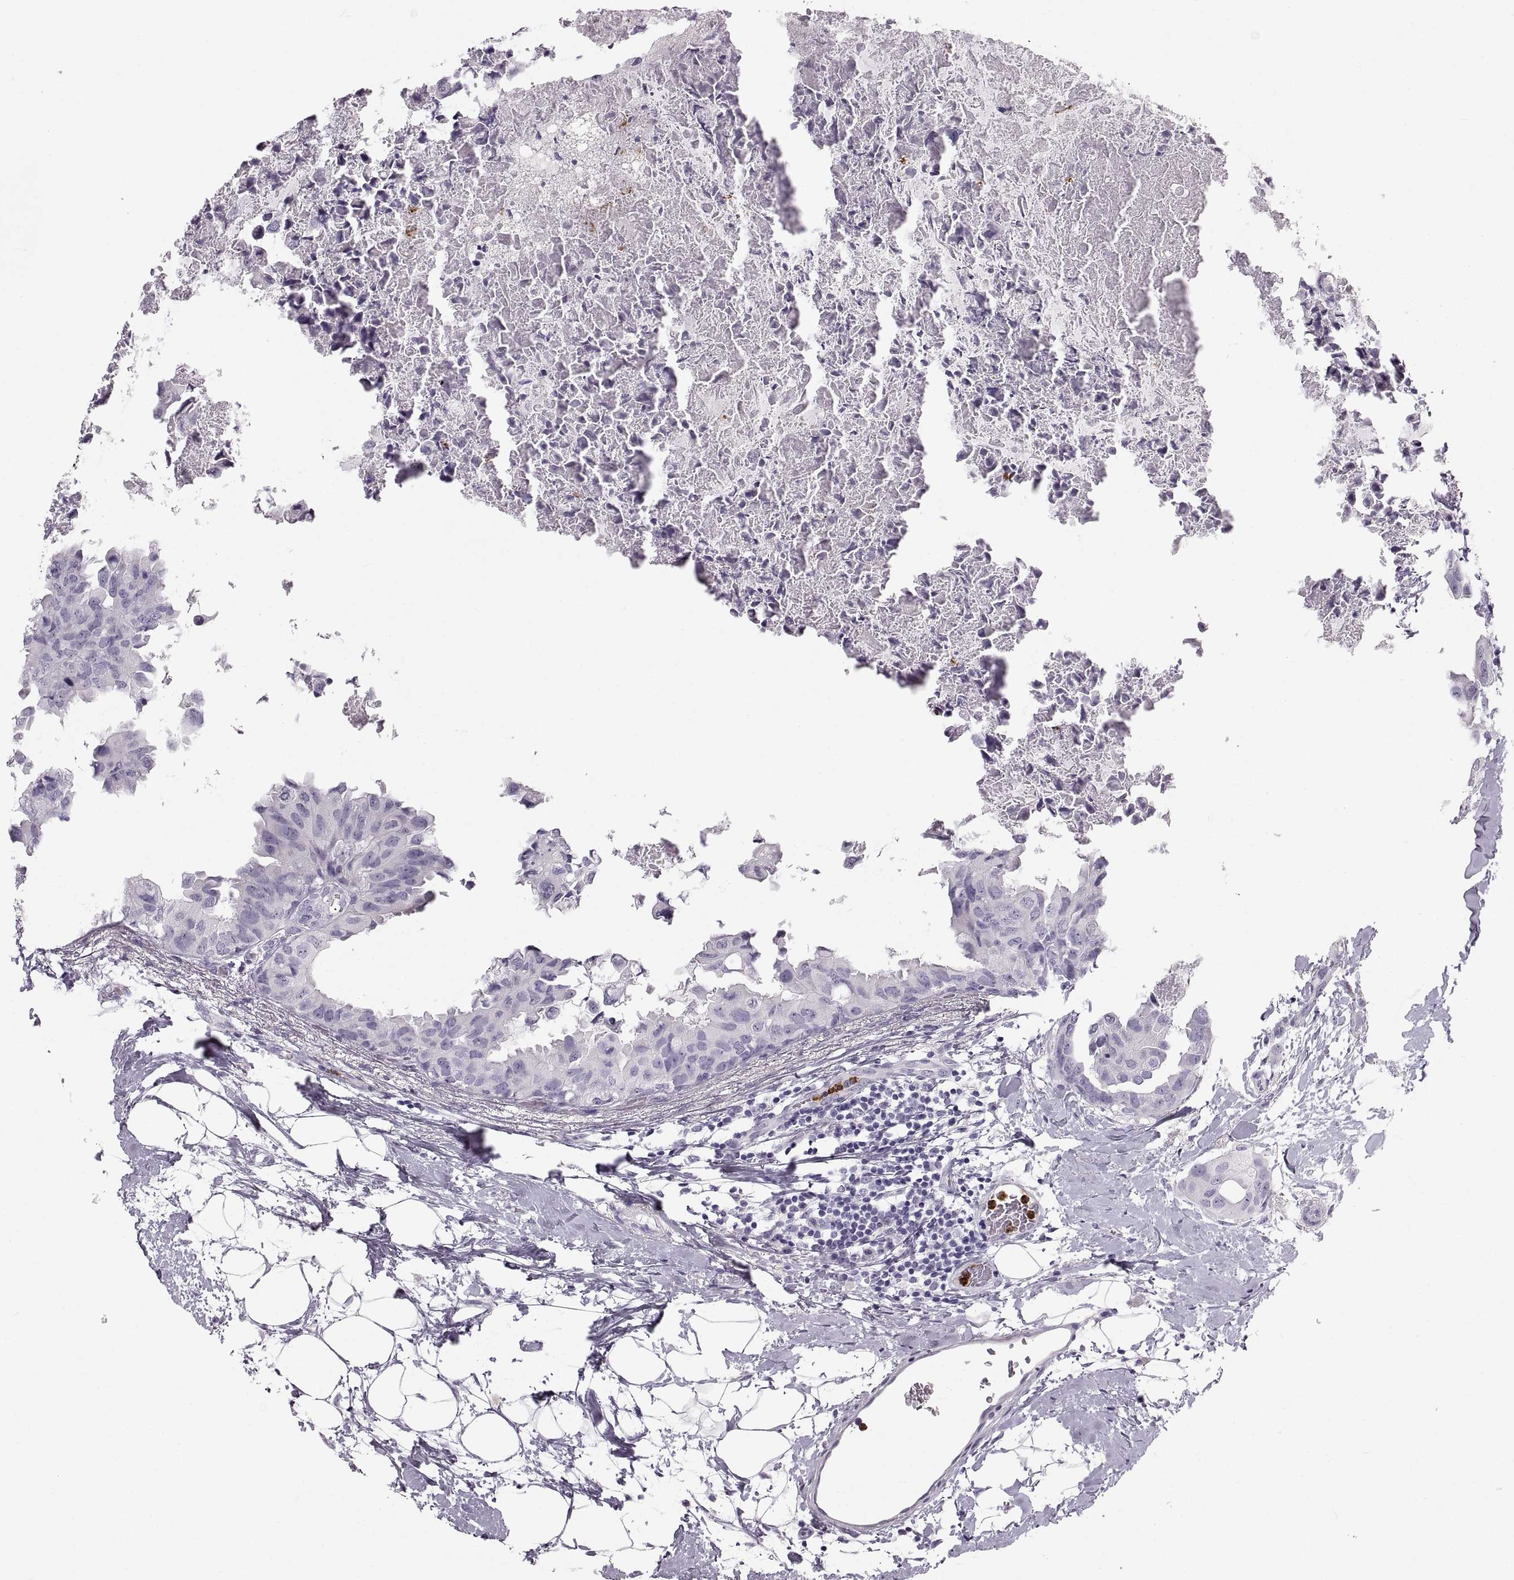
{"staining": {"intensity": "negative", "quantity": "none", "location": "none"}, "tissue": "breast cancer", "cell_type": "Tumor cells", "image_type": "cancer", "snomed": [{"axis": "morphology", "description": "Normal tissue, NOS"}, {"axis": "morphology", "description": "Duct carcinoma"}, {"axis": "topography", "description": "Breast"}], "caption": "High power microscopy micrograph of an IHC image of infiltrating ductal carcinoma (breast), revealing no significant positivity in tumor cells.", "gene": "MILR1", "patient": {"sex": "female", "age": 40}}